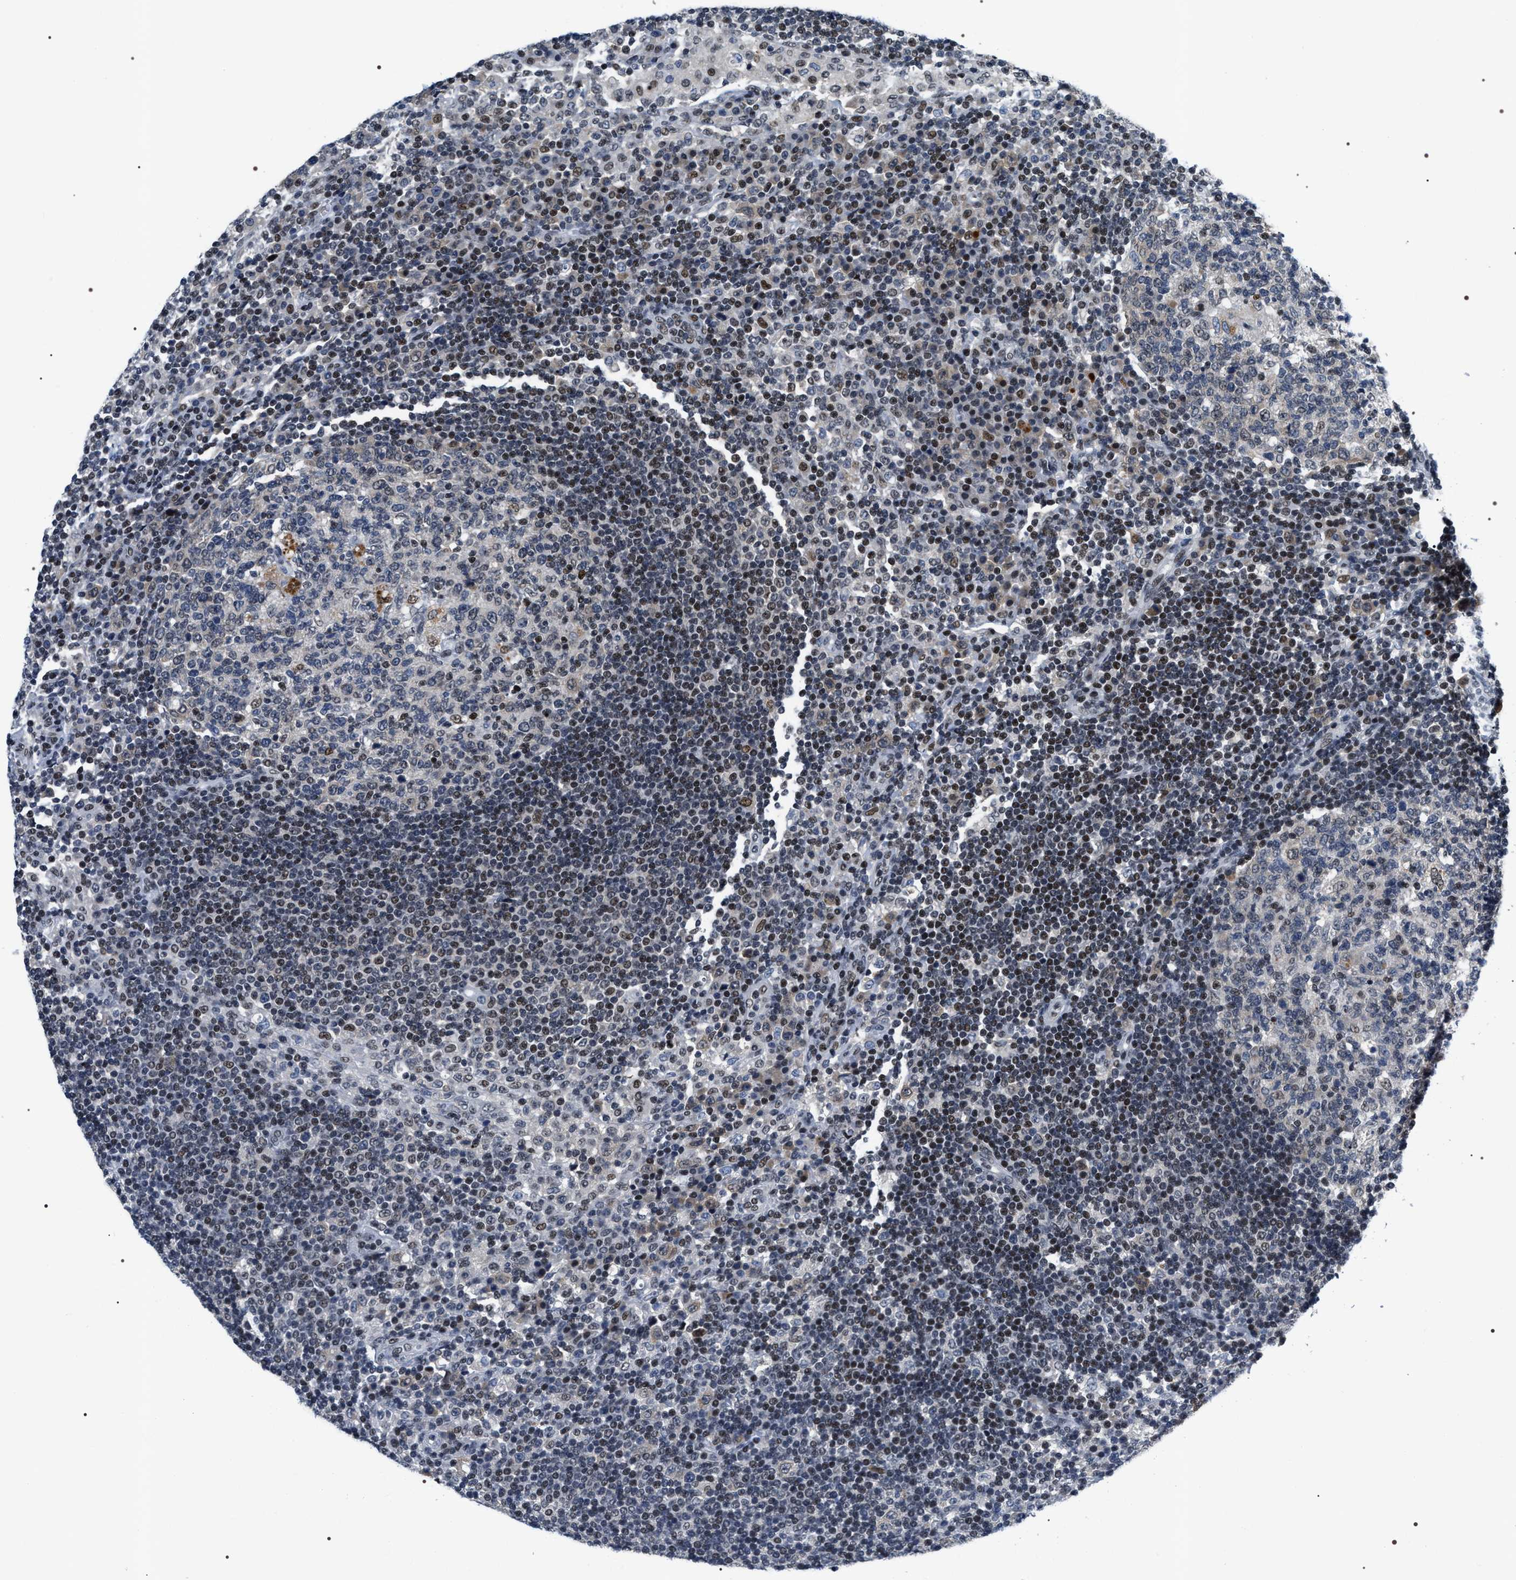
{"staining": {"intensity": "strong", "quantity": "<25%", "location": "nuclear"}, "tissue": "lymph node", "cell_type": "Germinal center cells", "image_type": "normal", "snomed": [{"axis": "morphology", "description": "Normal tissue, NOS"}, {"axis": "topography", "description": "Lymph node"}], "caption": "Immunohistochemistry (IHC) of normal lymph node demonstrates medium levels of strong nuclear positivity in approximately <25% of germinal center cells.", "gene": "C7orf25", "patient": {"sex": "female", "age": 53}}